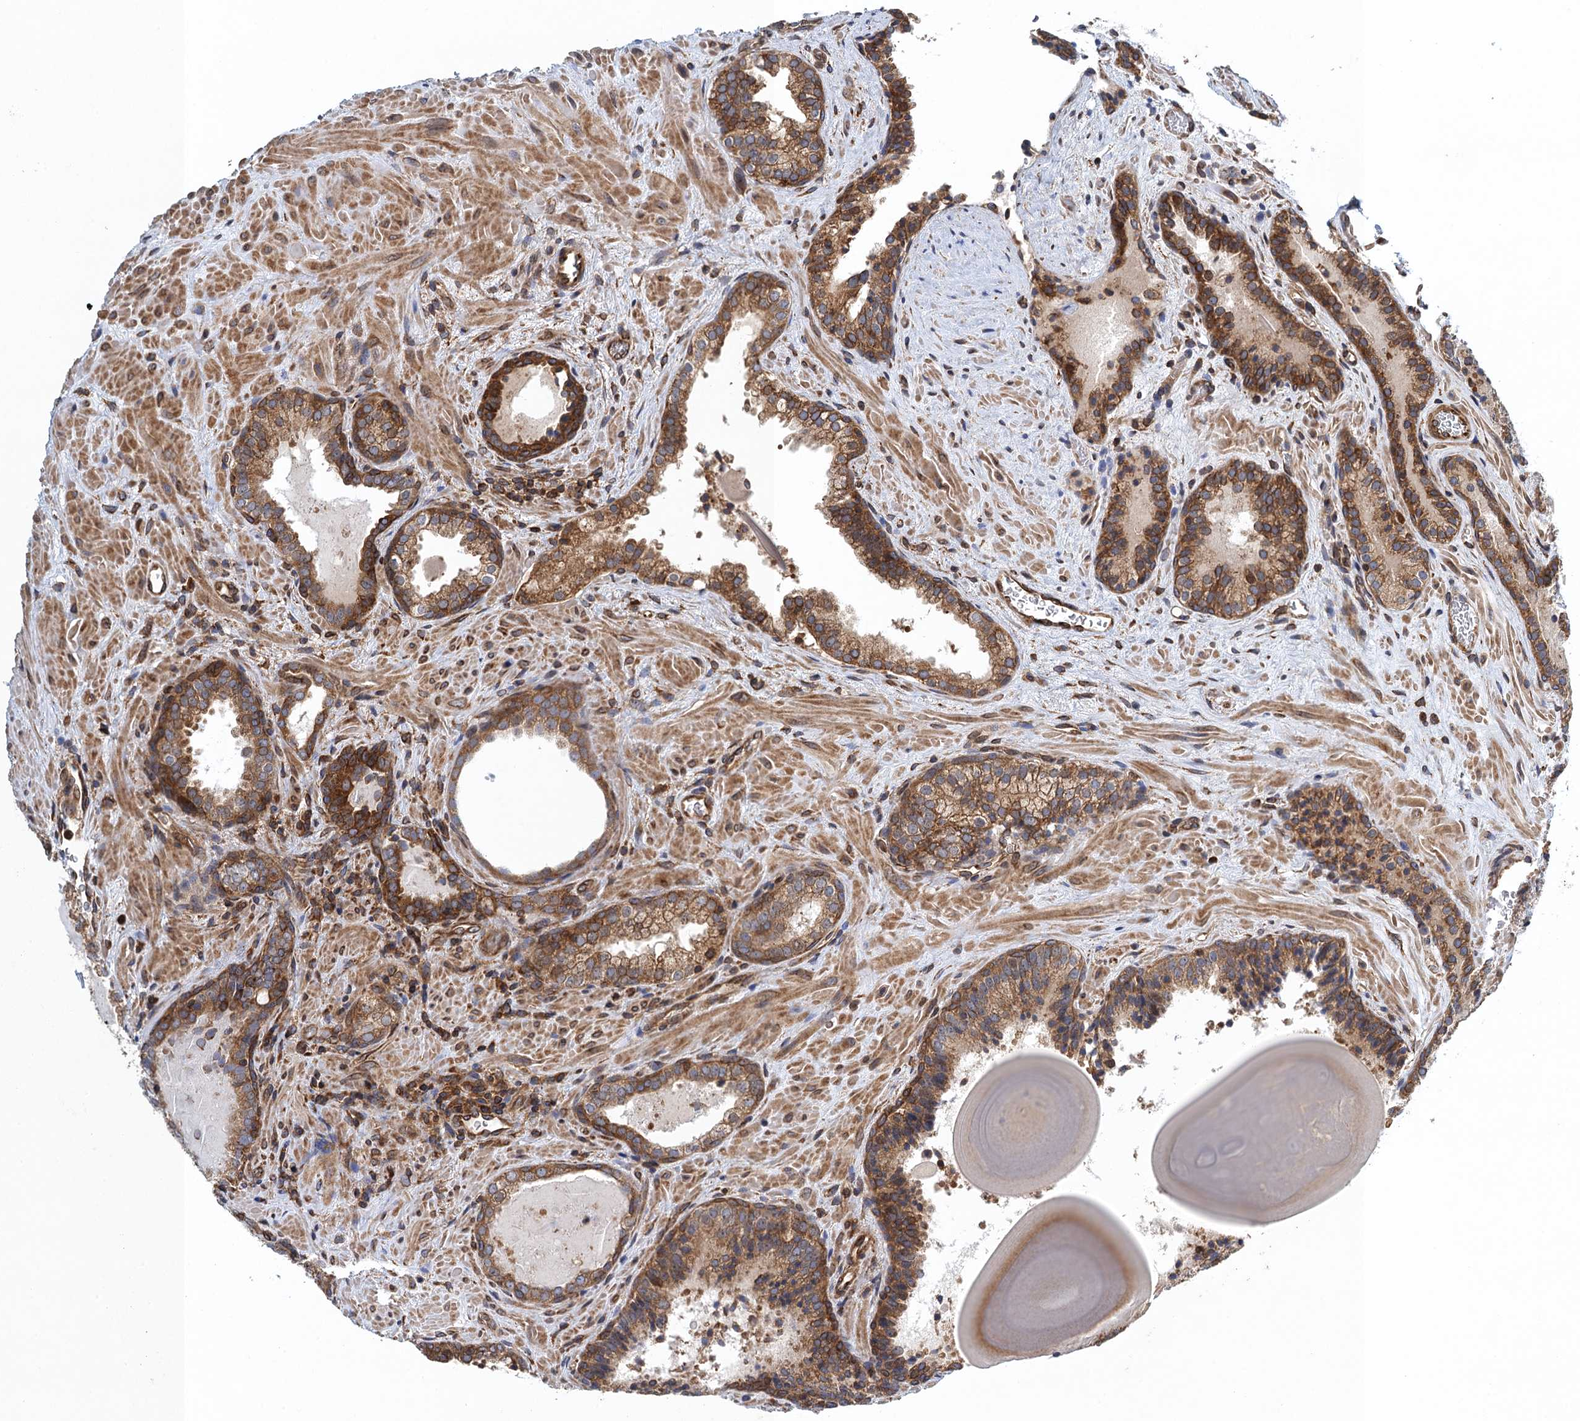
{"staining": {"intensity": "strong", "quantity": ">75%", "location": "cytoplasmic/membranous"}, "tissue": "prostate cancer", "cell_type": "Tumor cells", "image_type": "cancer", "snomed": [{"axis": "morphology", "description": "Adenocarcinoma, High grade"}, {"axis": "topography", "description": "Prostate"}], "caption": "Strong cytoplasmic/membranous positivity is appreciated in about >75% of tumor cells in prostate cancer (adenocarcinoma (high-grade)).", "gene": "MDM1", "patient": {"sex": "male", "age": 66}}